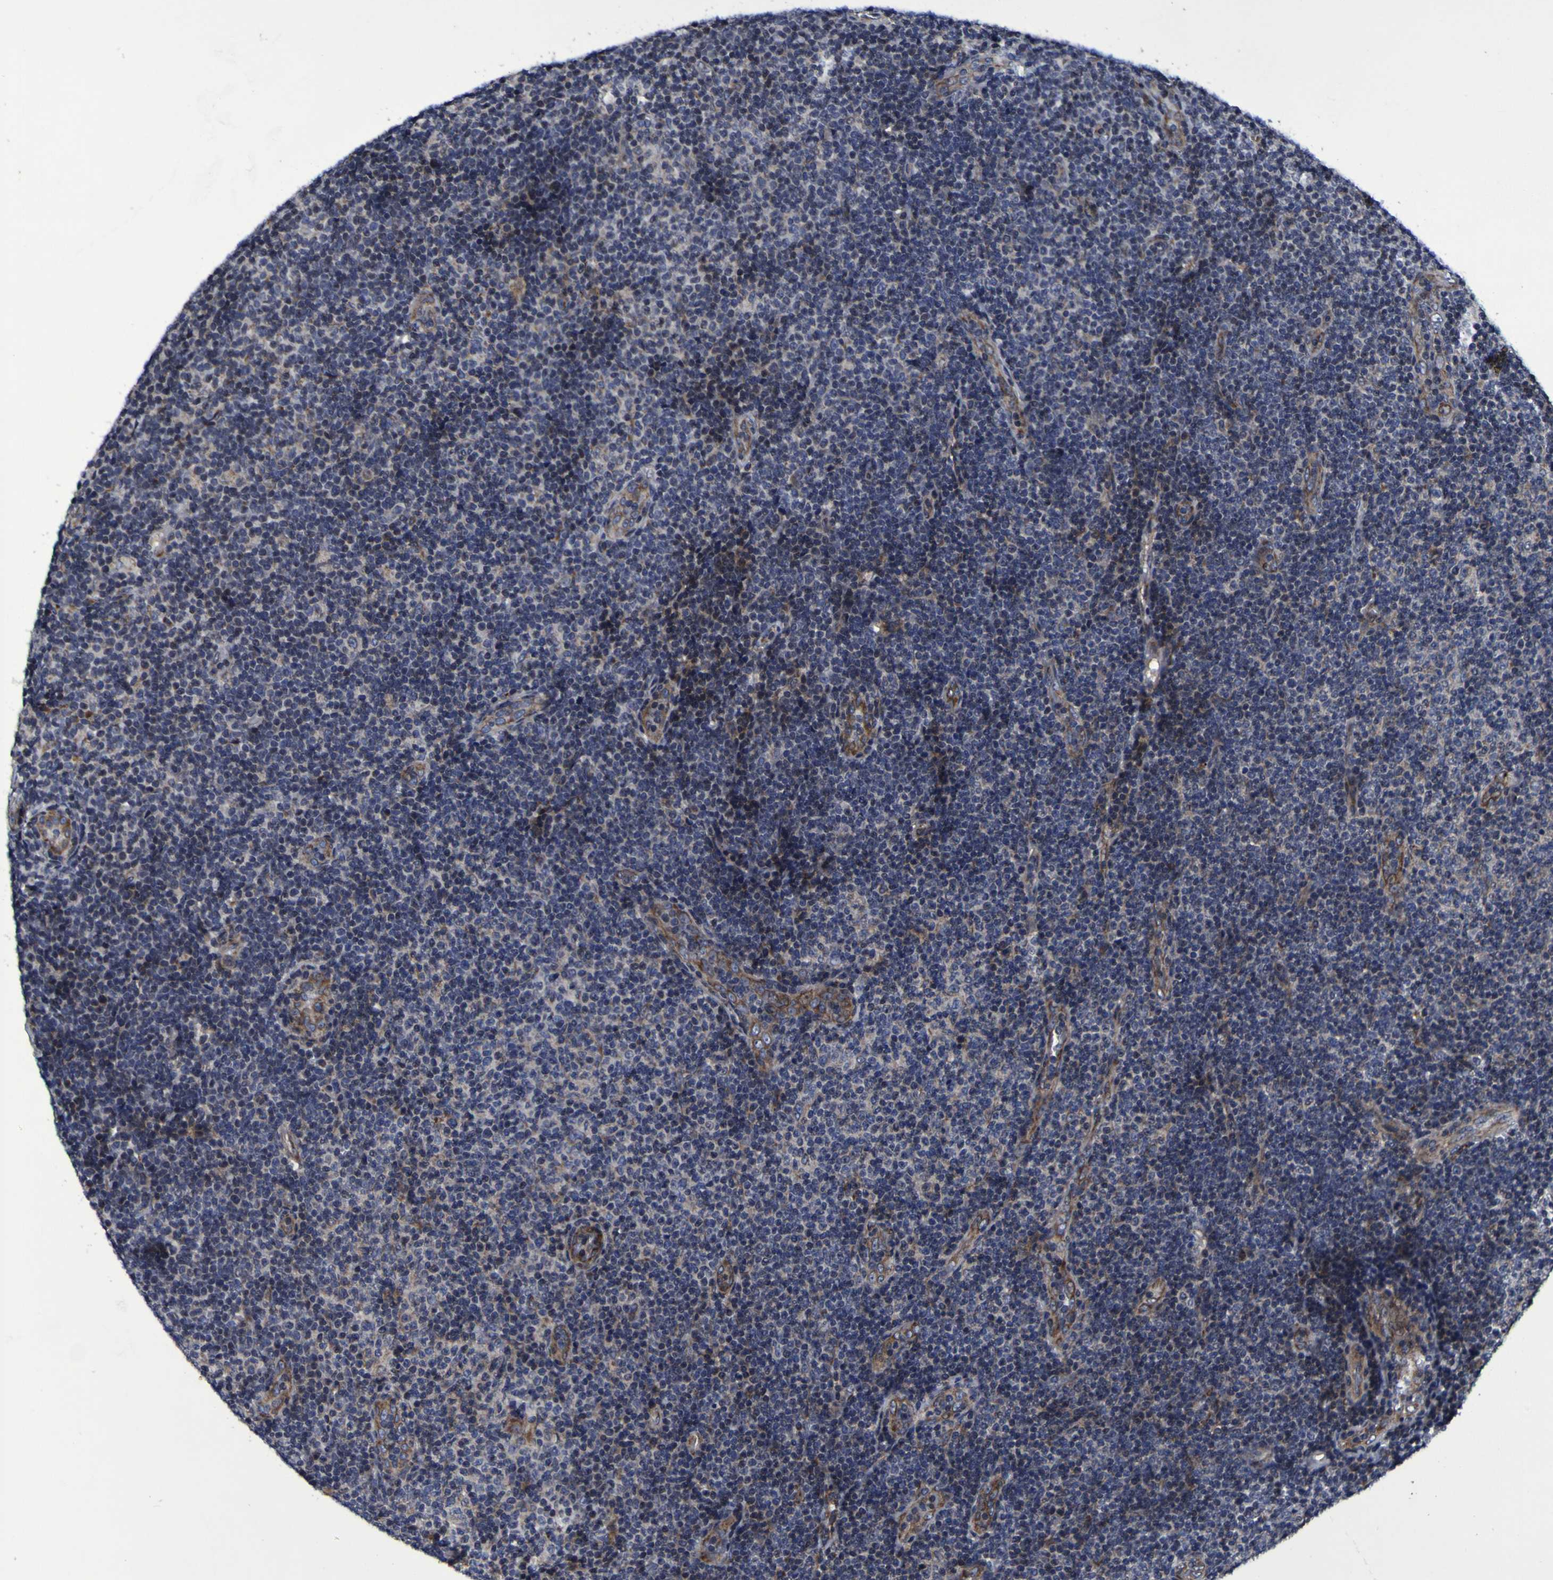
{"staining": {"intensity": "negative", "quantity": "none", "location": "none"}, "tissue": "lymphoma", "cell_type": "Tumor cells", "image_type": "cancer", "snomed": [{"axis": "morphology", "description": "Malignant lymphoma, non-Hodgkin's type, Low grade"}, {"axis": "topography", "description": "Lymph node"}], "caption": "Immunohistochemical staining of human lymphoma demonstrates no significant staining in tumor cells. (Immunohistochemistry (ihc), brightfield microscopy, high magnification).", "gene": "P3H1", "patient": {"sex": "male", "age": 83}}